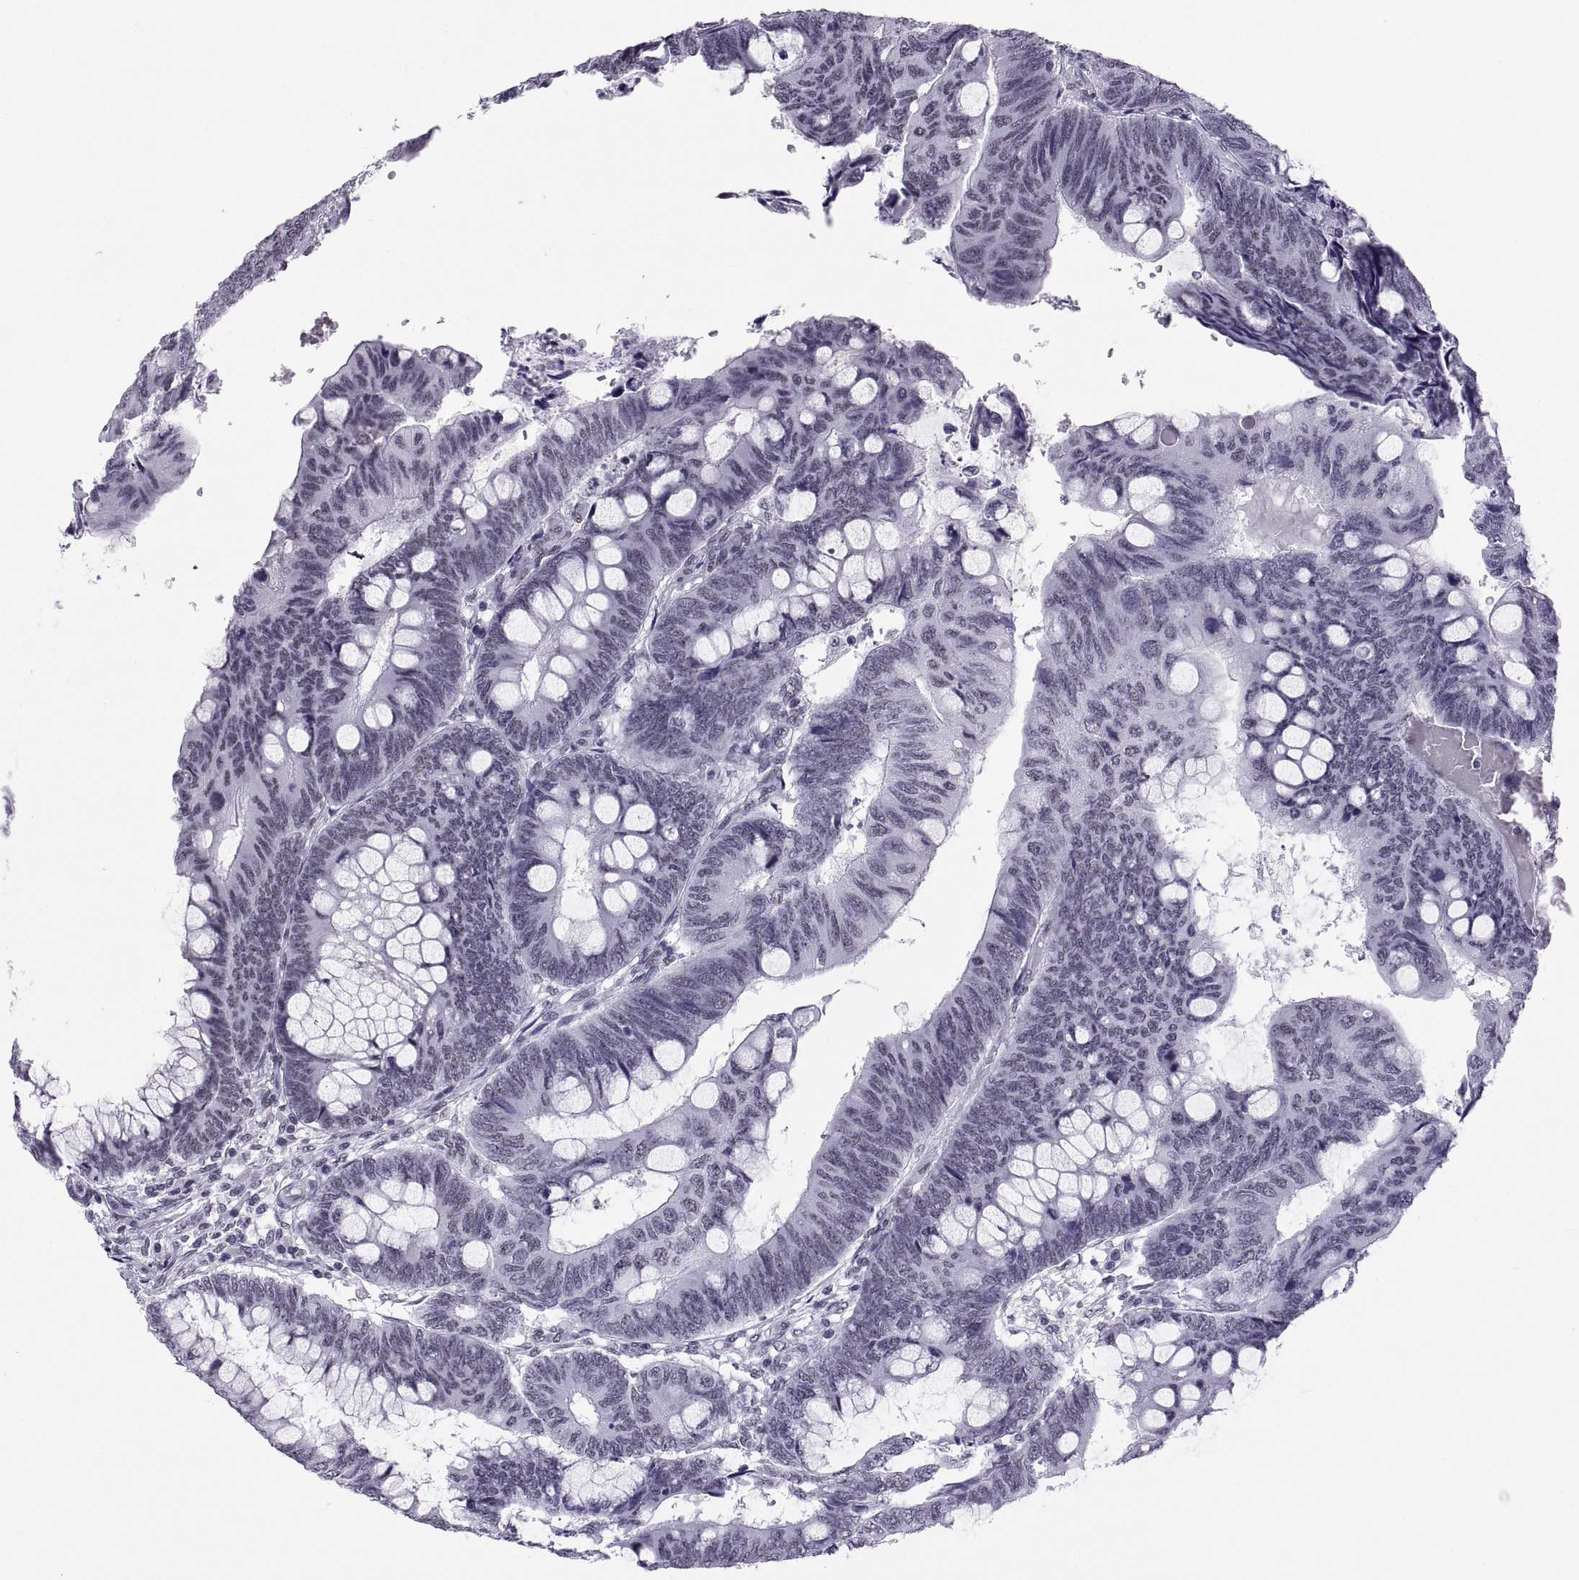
{"staining": {"intensity": "negative", "quantity": "none", "location": "none"}, "tissue": "colorectal cancer", "cell_type": "Tumor cells", "image_type": "cancer", "snomed": [{"axis": "morphology", "description": "Normal tissue, NOS"}, {"axis": "morphology", "description": "Adenocarcinoma, NOS"}, {"axis": "topography", "description": "Rectum"}], "caption": "The photomicrograph exhibits no significant positivity in tumor cells of colorectal adenocarcinoma.", "gene": "NEUROD6", "patient": {"sex": "male", "age": 92}}